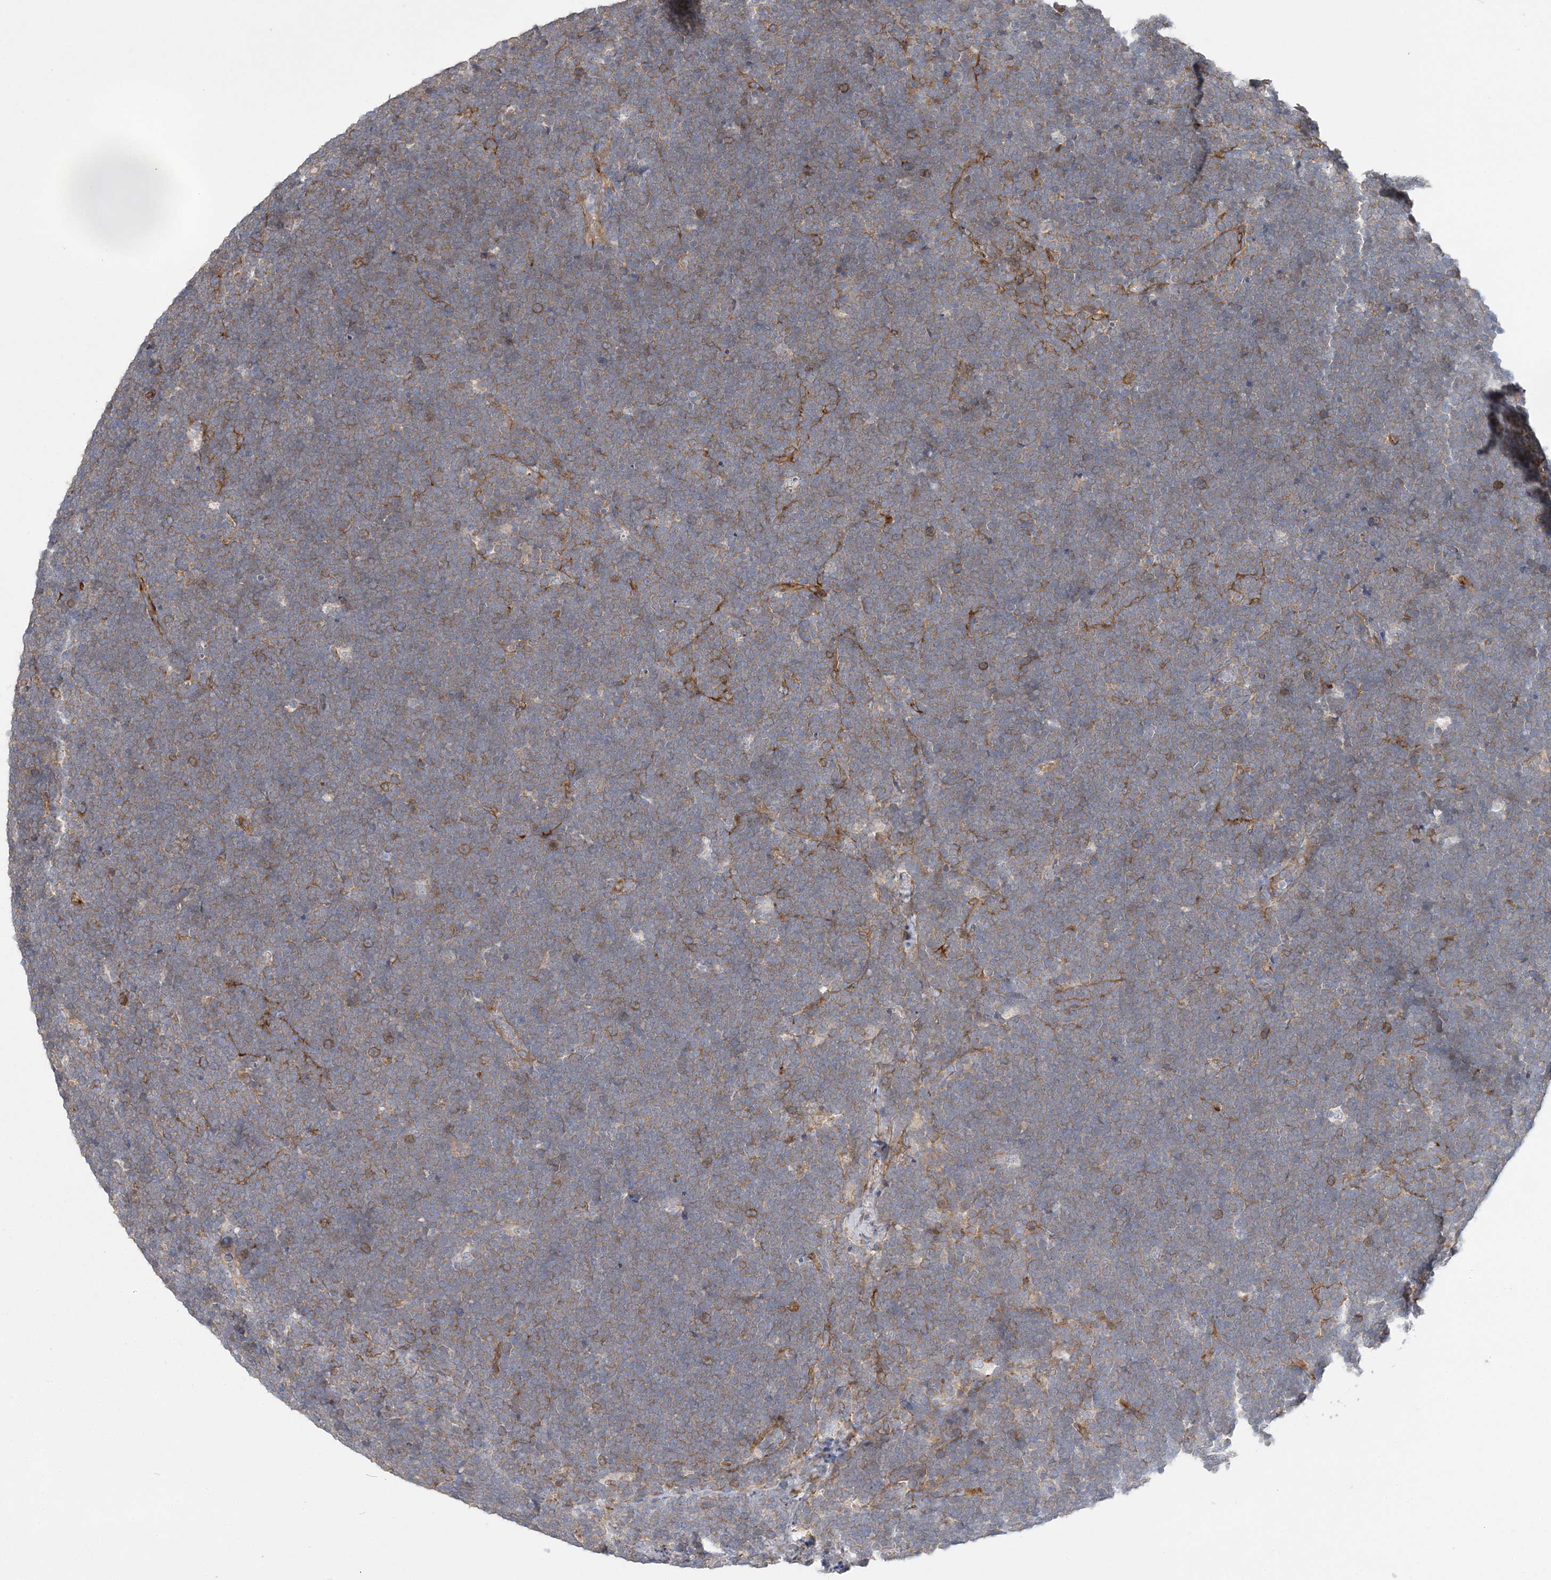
{"staining": {"intensity": "moderate", "quantity": "<25%", "location": "cytoplasmic/membranous"}, "tissue": "lymphoma", "cell_type": "Tumor cells", "image_type": "cancer", "snomed": [{"axis": "morphology", "description": "Malignant lymphoma, non-Hodgkin's type, High grade"}, {"axis": "topography", "description": "Lymph node"}], "caption": "Moderate cytoplasmic/membranous staining for a protein is present in approximately <25% of tumor cells of lymphoma using immunohistochemistry.", "gene": "MAP4K5", "patient": {"sex": "male", "age": 13}}